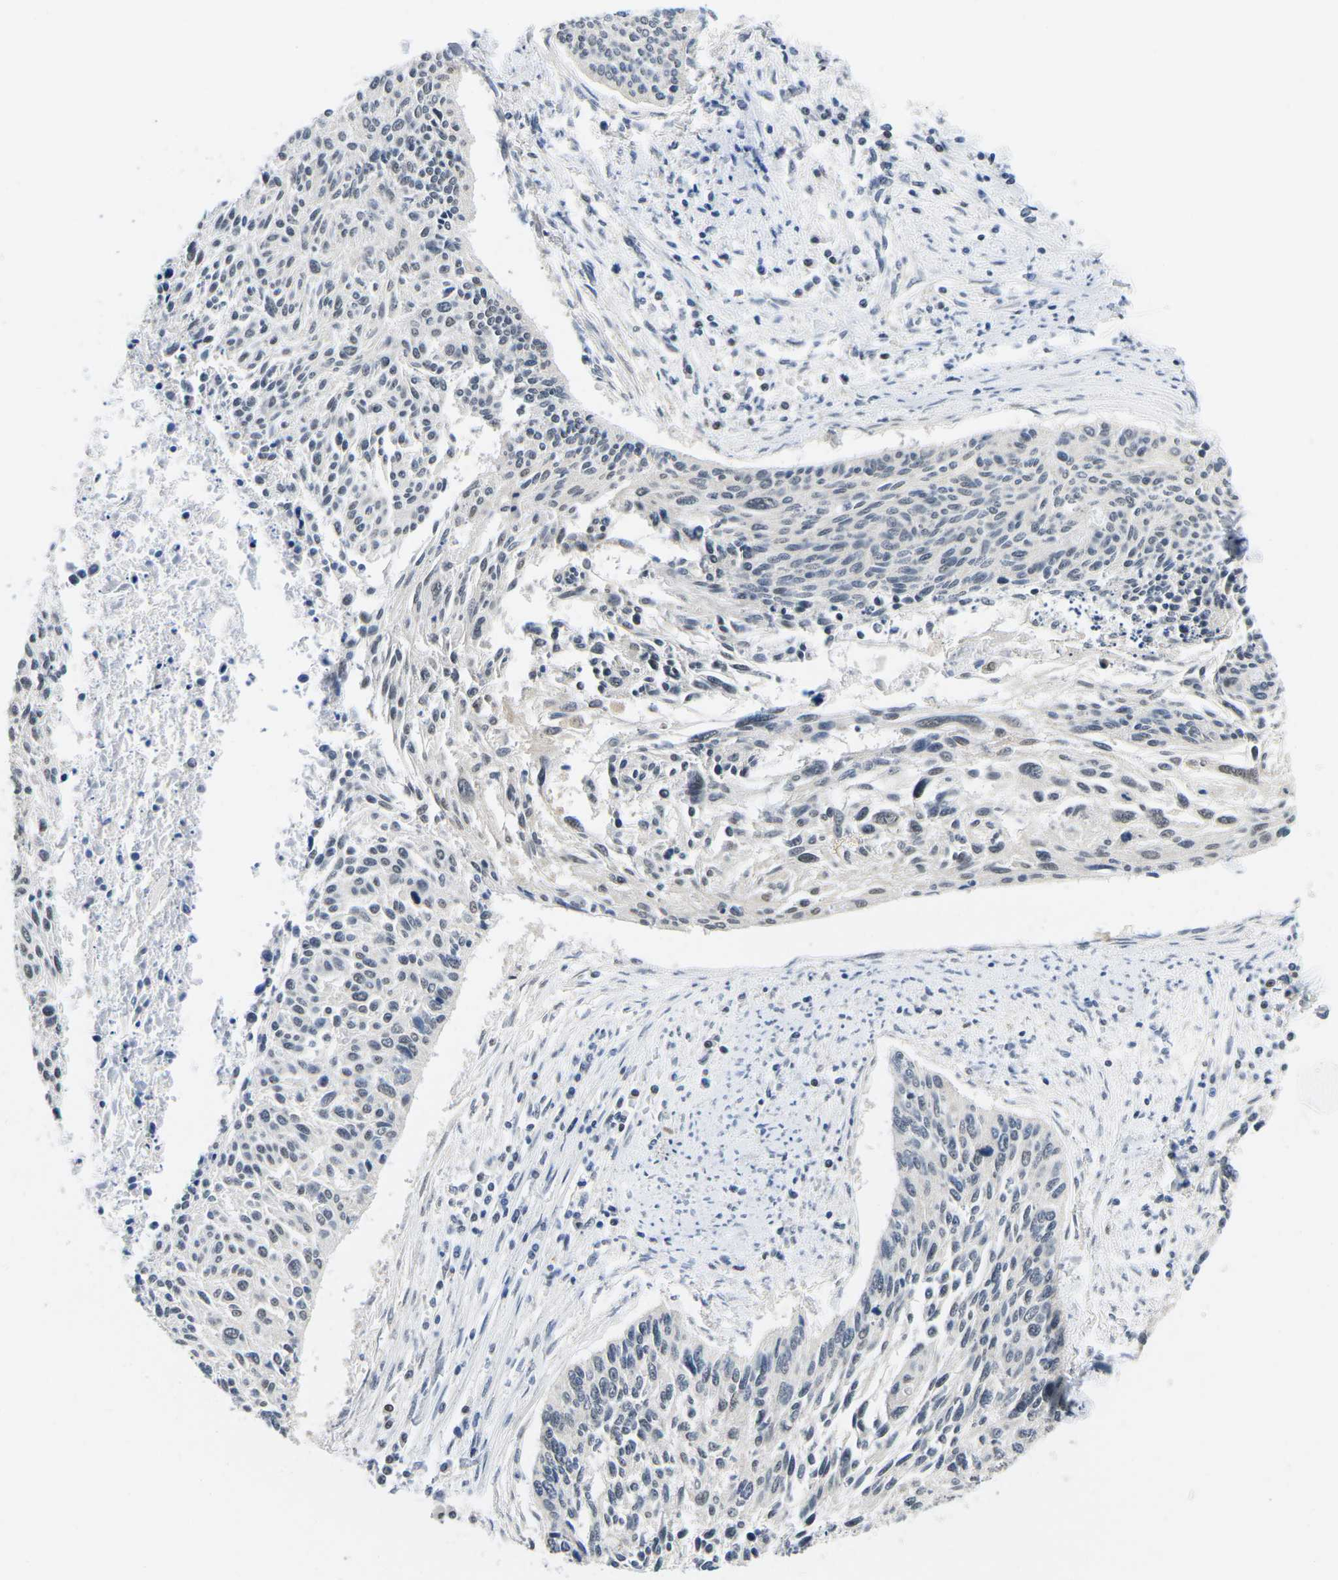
{"staining": {"intensity": "weak", "quantity": "<25%", "location": "nuclear"}, "tissue": "cervical cancer", "cell_type": "Tumor cells", "image_type": "cancer", "snomed": [{"axis": "morphology", "description": "Squamous cell carcinoma, NOS"}, {"axis": "topography", "description": "Cervix"}], "caption": "Squamous cell carcinoma (cervical) stained for a protein using immunohistochemistry (IHC) displays no positivity tumor cells.", "gene": "UBA7", "patient": {"sex": "female", "age": 55}}